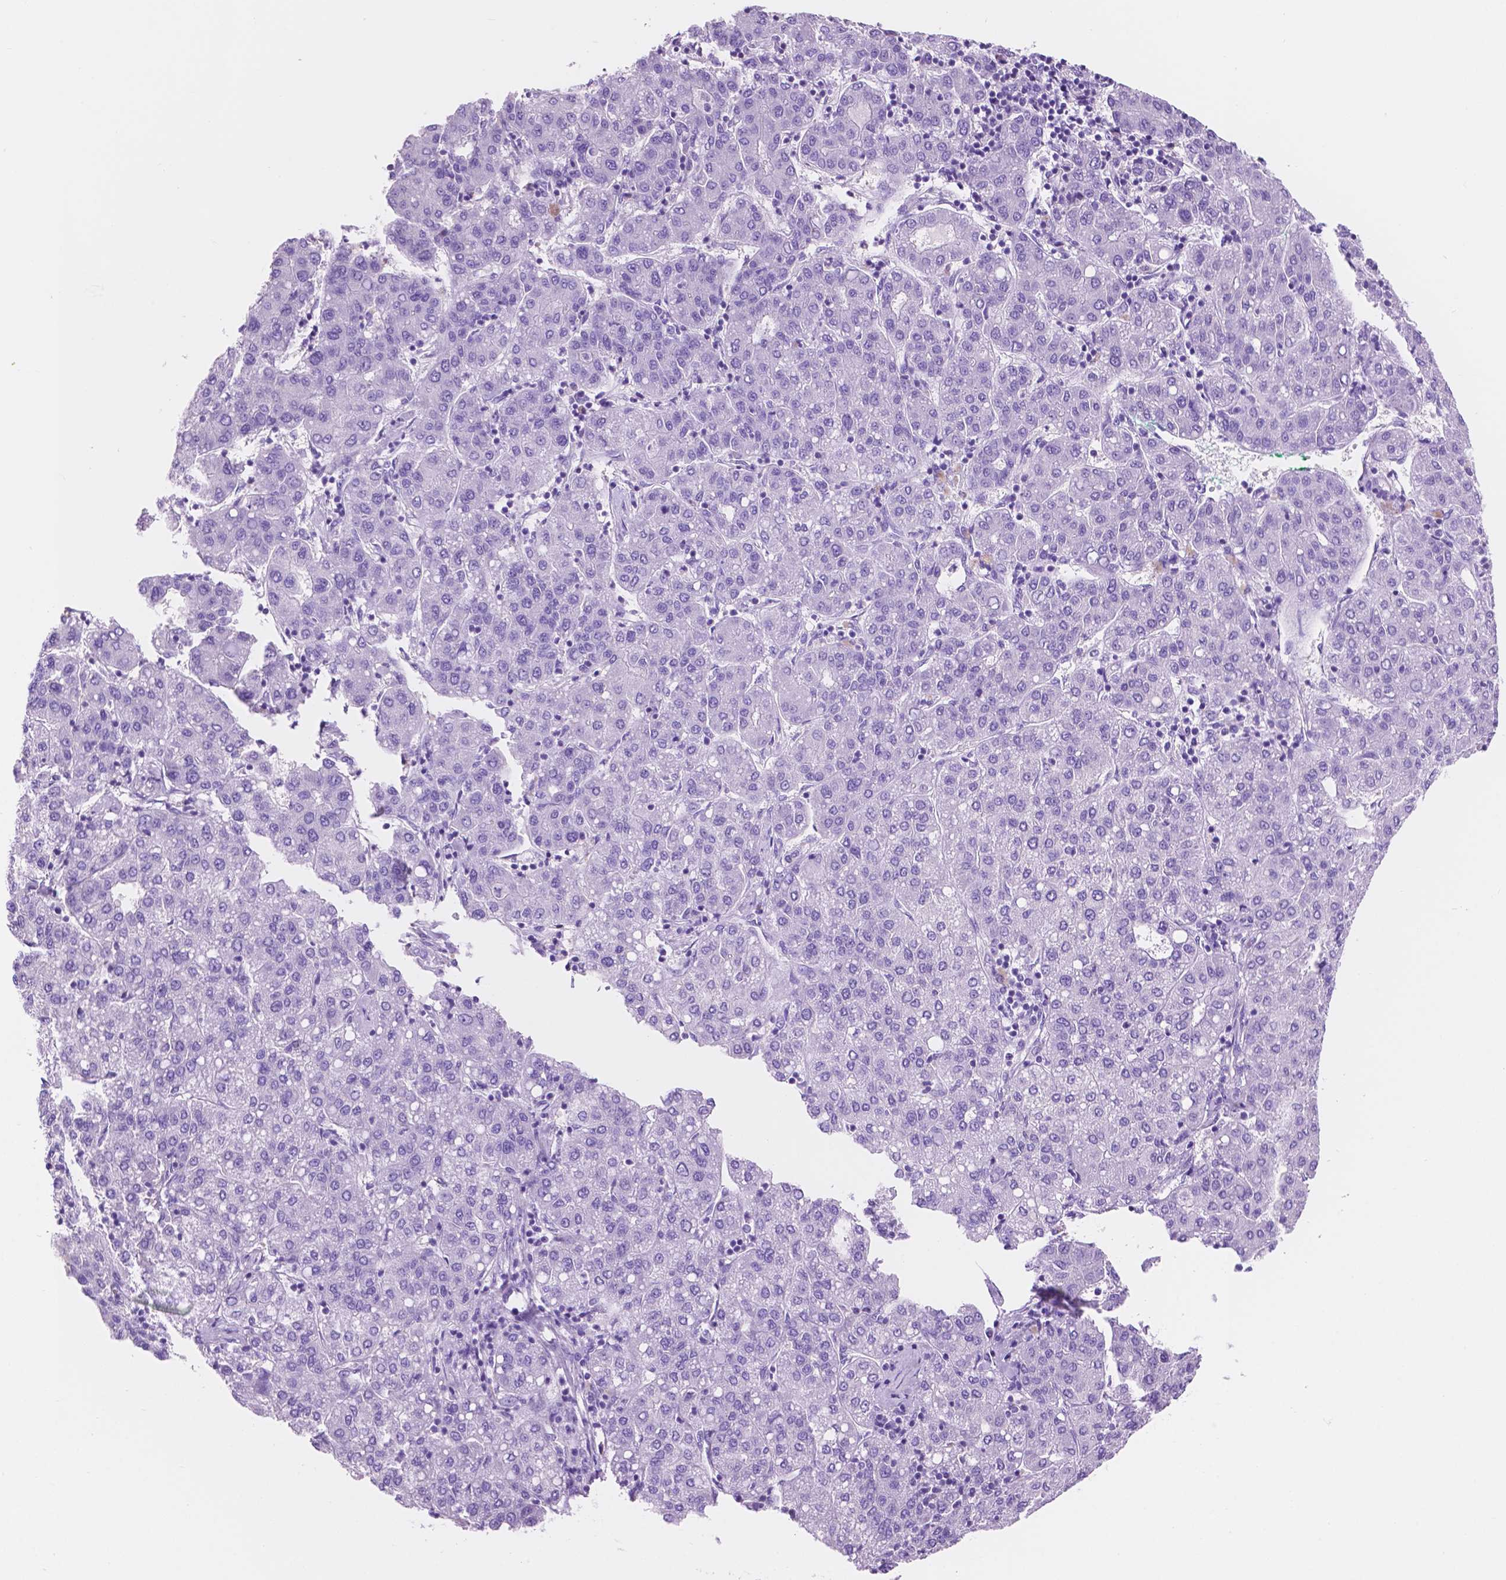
{"staining": {"intensity": "negative", "quantity": "none", "location": "none"}, "tissue": "liver cancer", "cell_type": "Tumor cells", "image_type": "cancer", "snomed": [{"axis": "morphology", "description": "Carcinoma, Hepatocellular, NOS"}, {"axis": "topography", "description": "Liver"}], "caption": "The photomicrograph reveals no significant staining in tumor cells of liver cancer (hepatocellular carcinoma).", "gene": "IGFN1", "patient": {"sex": "male", "age": 65}}